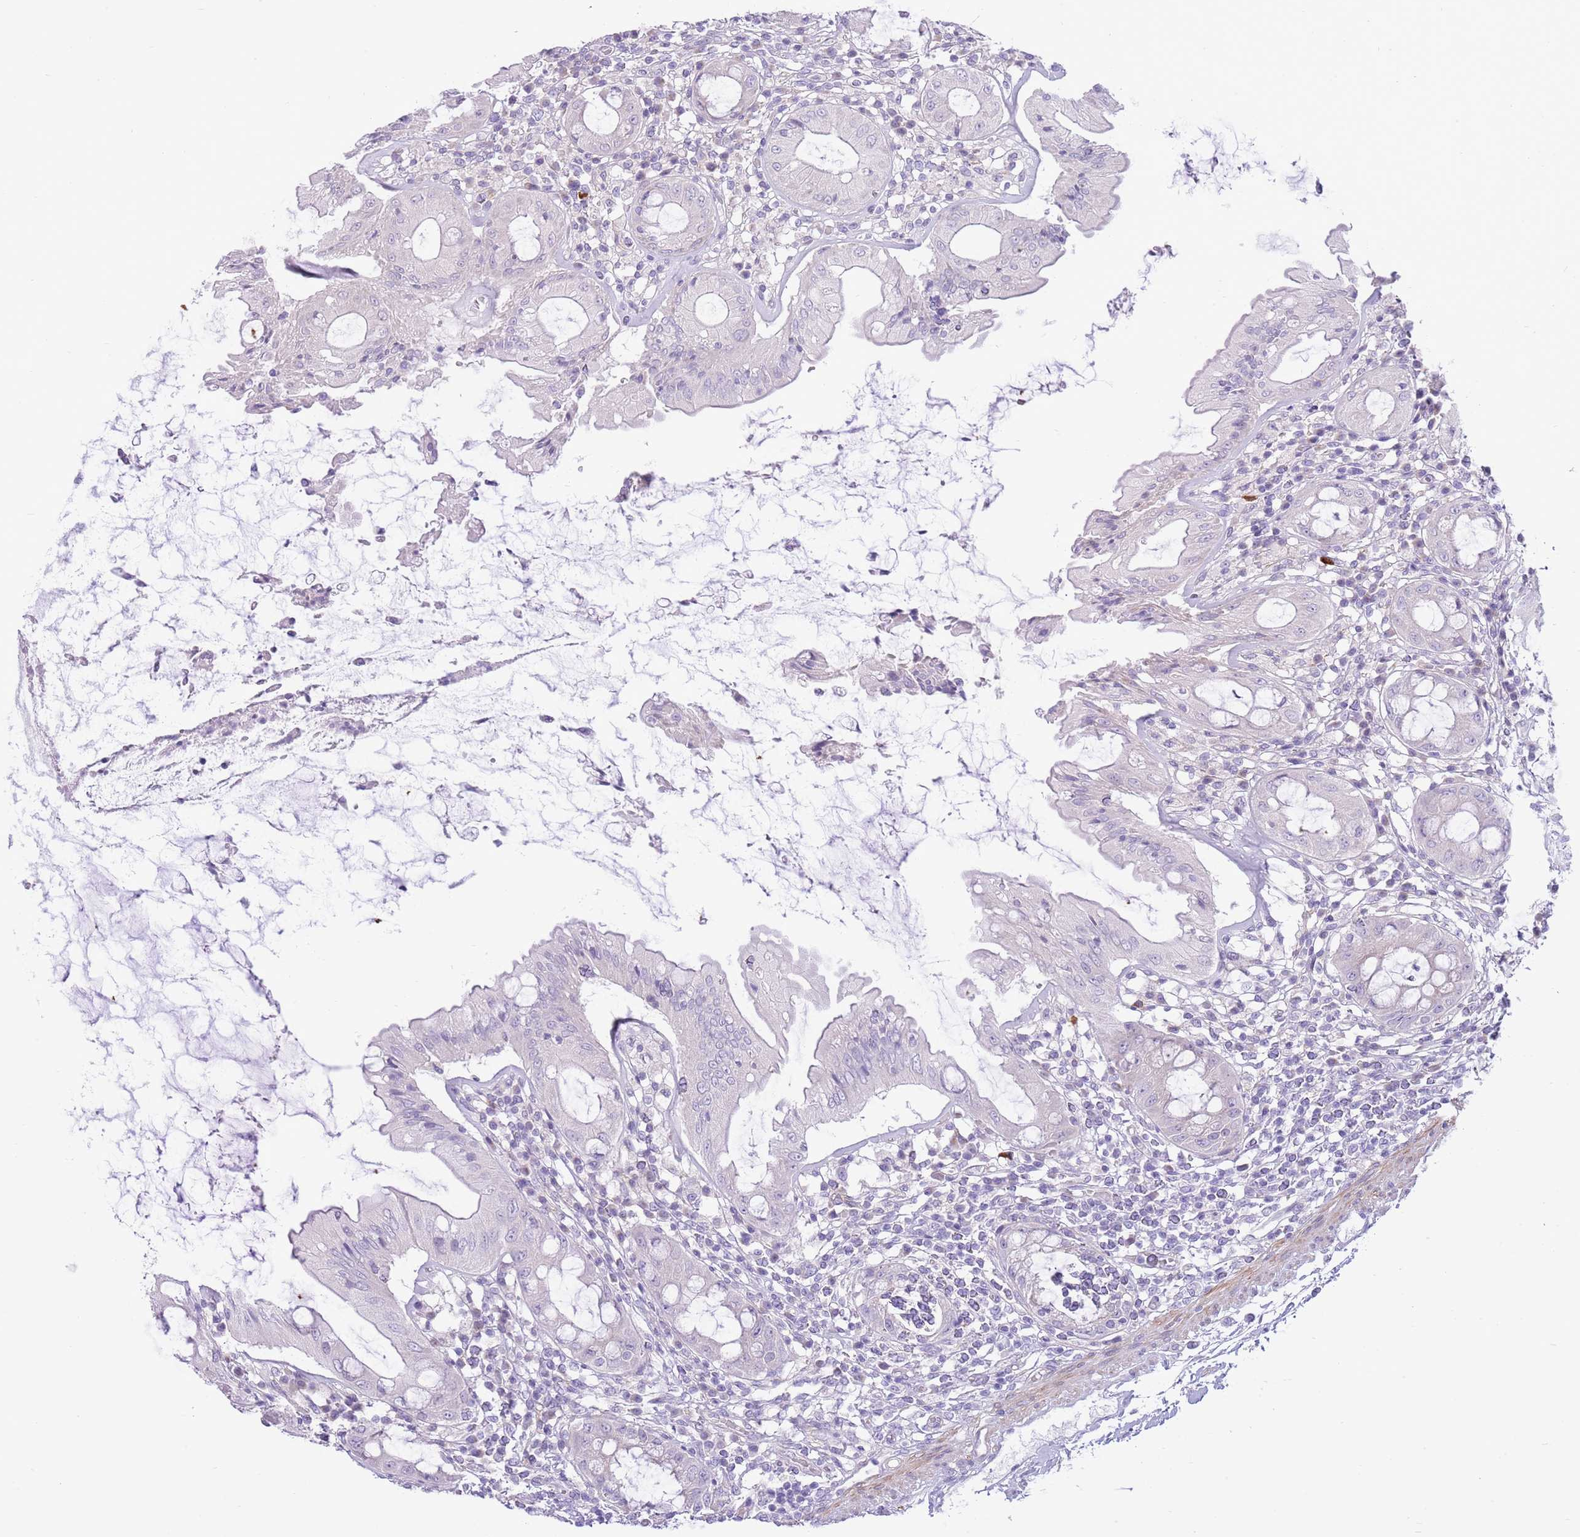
{"staining": {"intensity": "moderate", "quantity": "25%-75%", "location": "cytoplasmic/membranous"}, "tissue": "rectum", "cell_type": "Glandular cells", "image_type": "normal", "snomed": [{"axis": "morphology", "description": "Normal tissue, NOS"}, {"axis": "topography", "description": "Rectum"}], "caption": "The immunohistochemical stain shows moderate cytoplasmic/membranous staining in glandular cells of normal rectum.", "gene": "ZC4H2", "patient": {"sex": "female", "age": 57}}